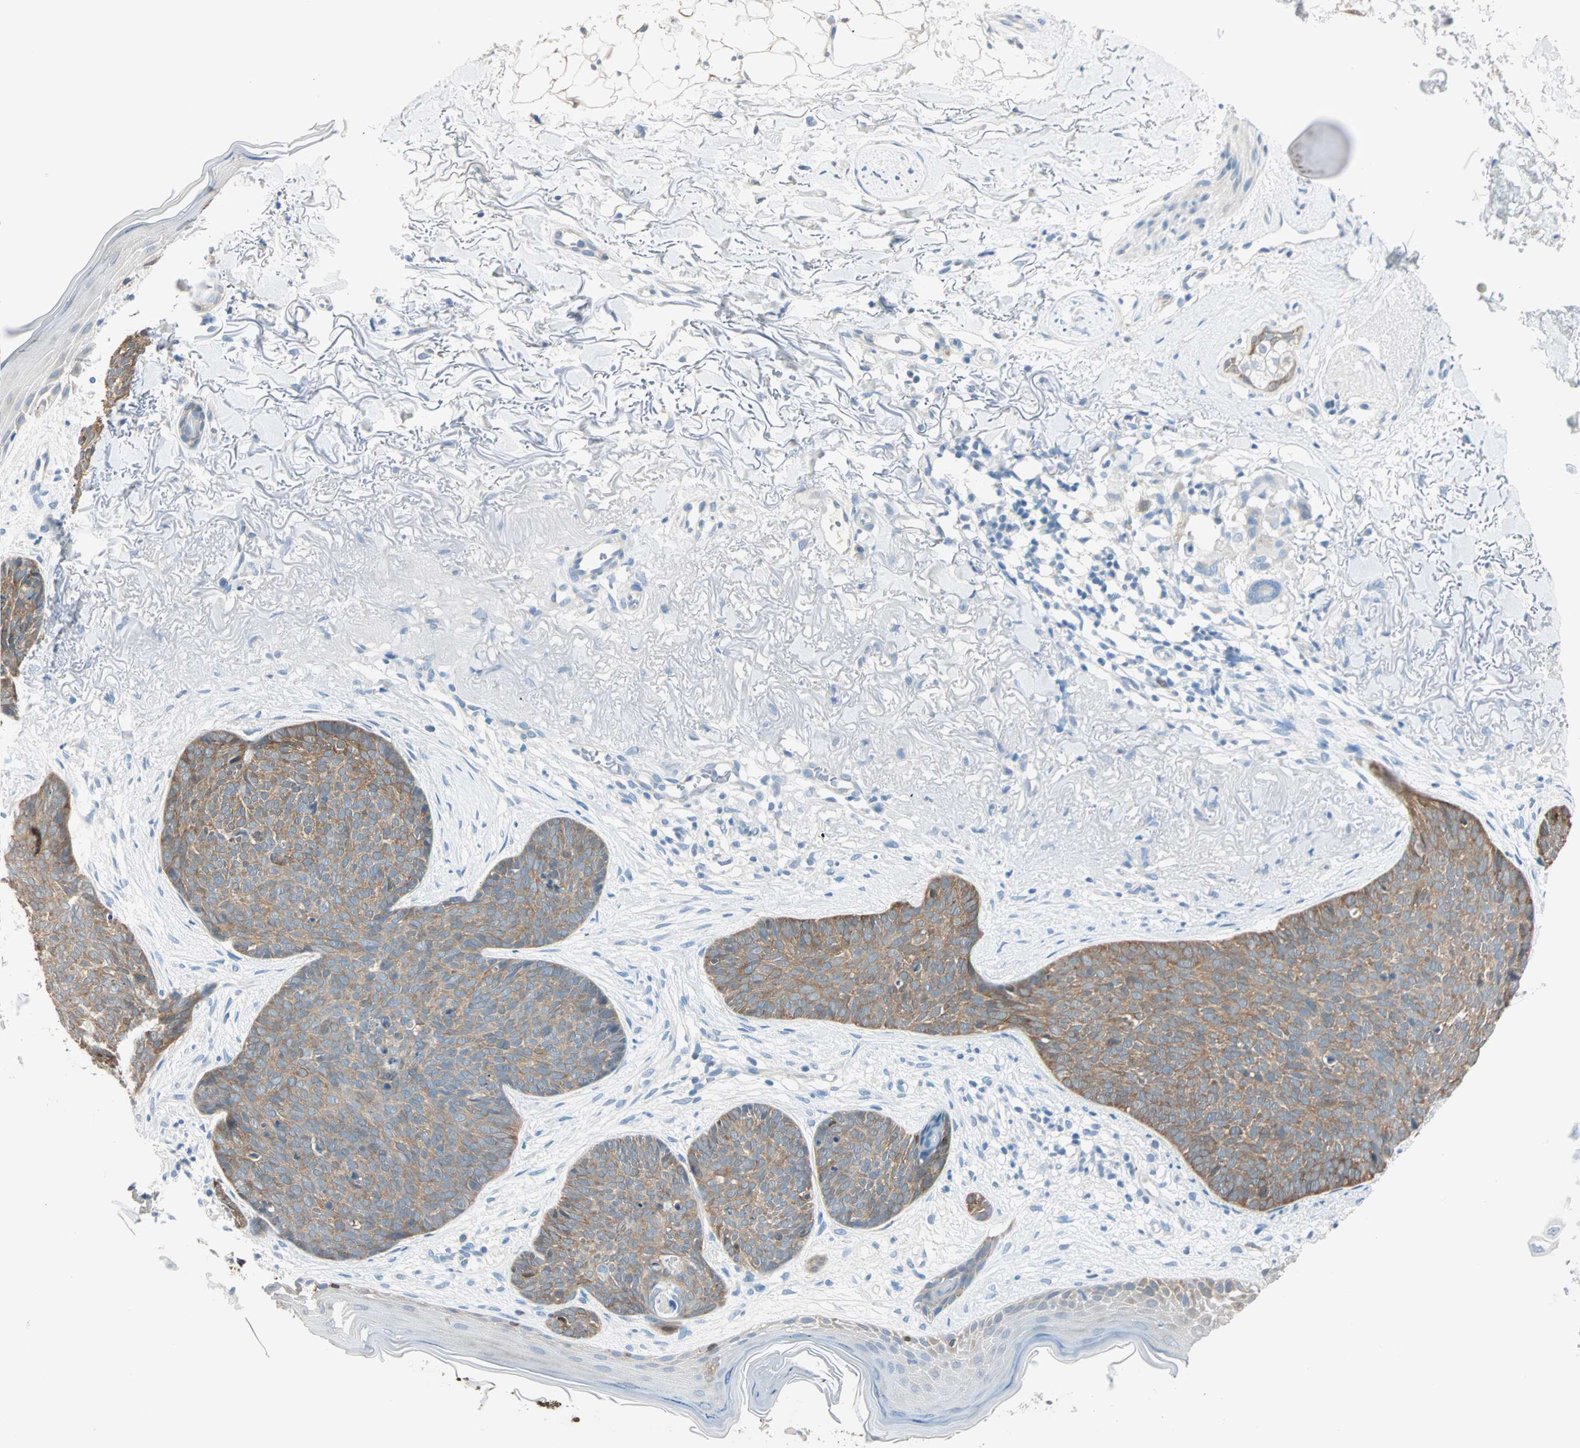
{"staining": {"intensity": "moderate", "quantity": ">75%", "location": "cytoplasmic/membranous"}, "tissue": "skin cancer", "cell_type": "Tumor cells", "image_type": "cancer", "snomed": [{"axis": "morphology", "description": "Normal tissue, NOS"}, {"axis": "morphology", "description": "Basal cell carcinoma"}, {"axis": "topography", "description": "Skin"}], "caption": "DAB immunohistochemical staining of basal cell carcinoma (skin) shows moderate cytoplasmic/membranous protein positivity in approximately >75% of tumor cells. (DAB IHC, brown staining for protein, blue staining for nuclei).", "gene": "ATF6", "patient": {"sex": "female", "age": 70}}